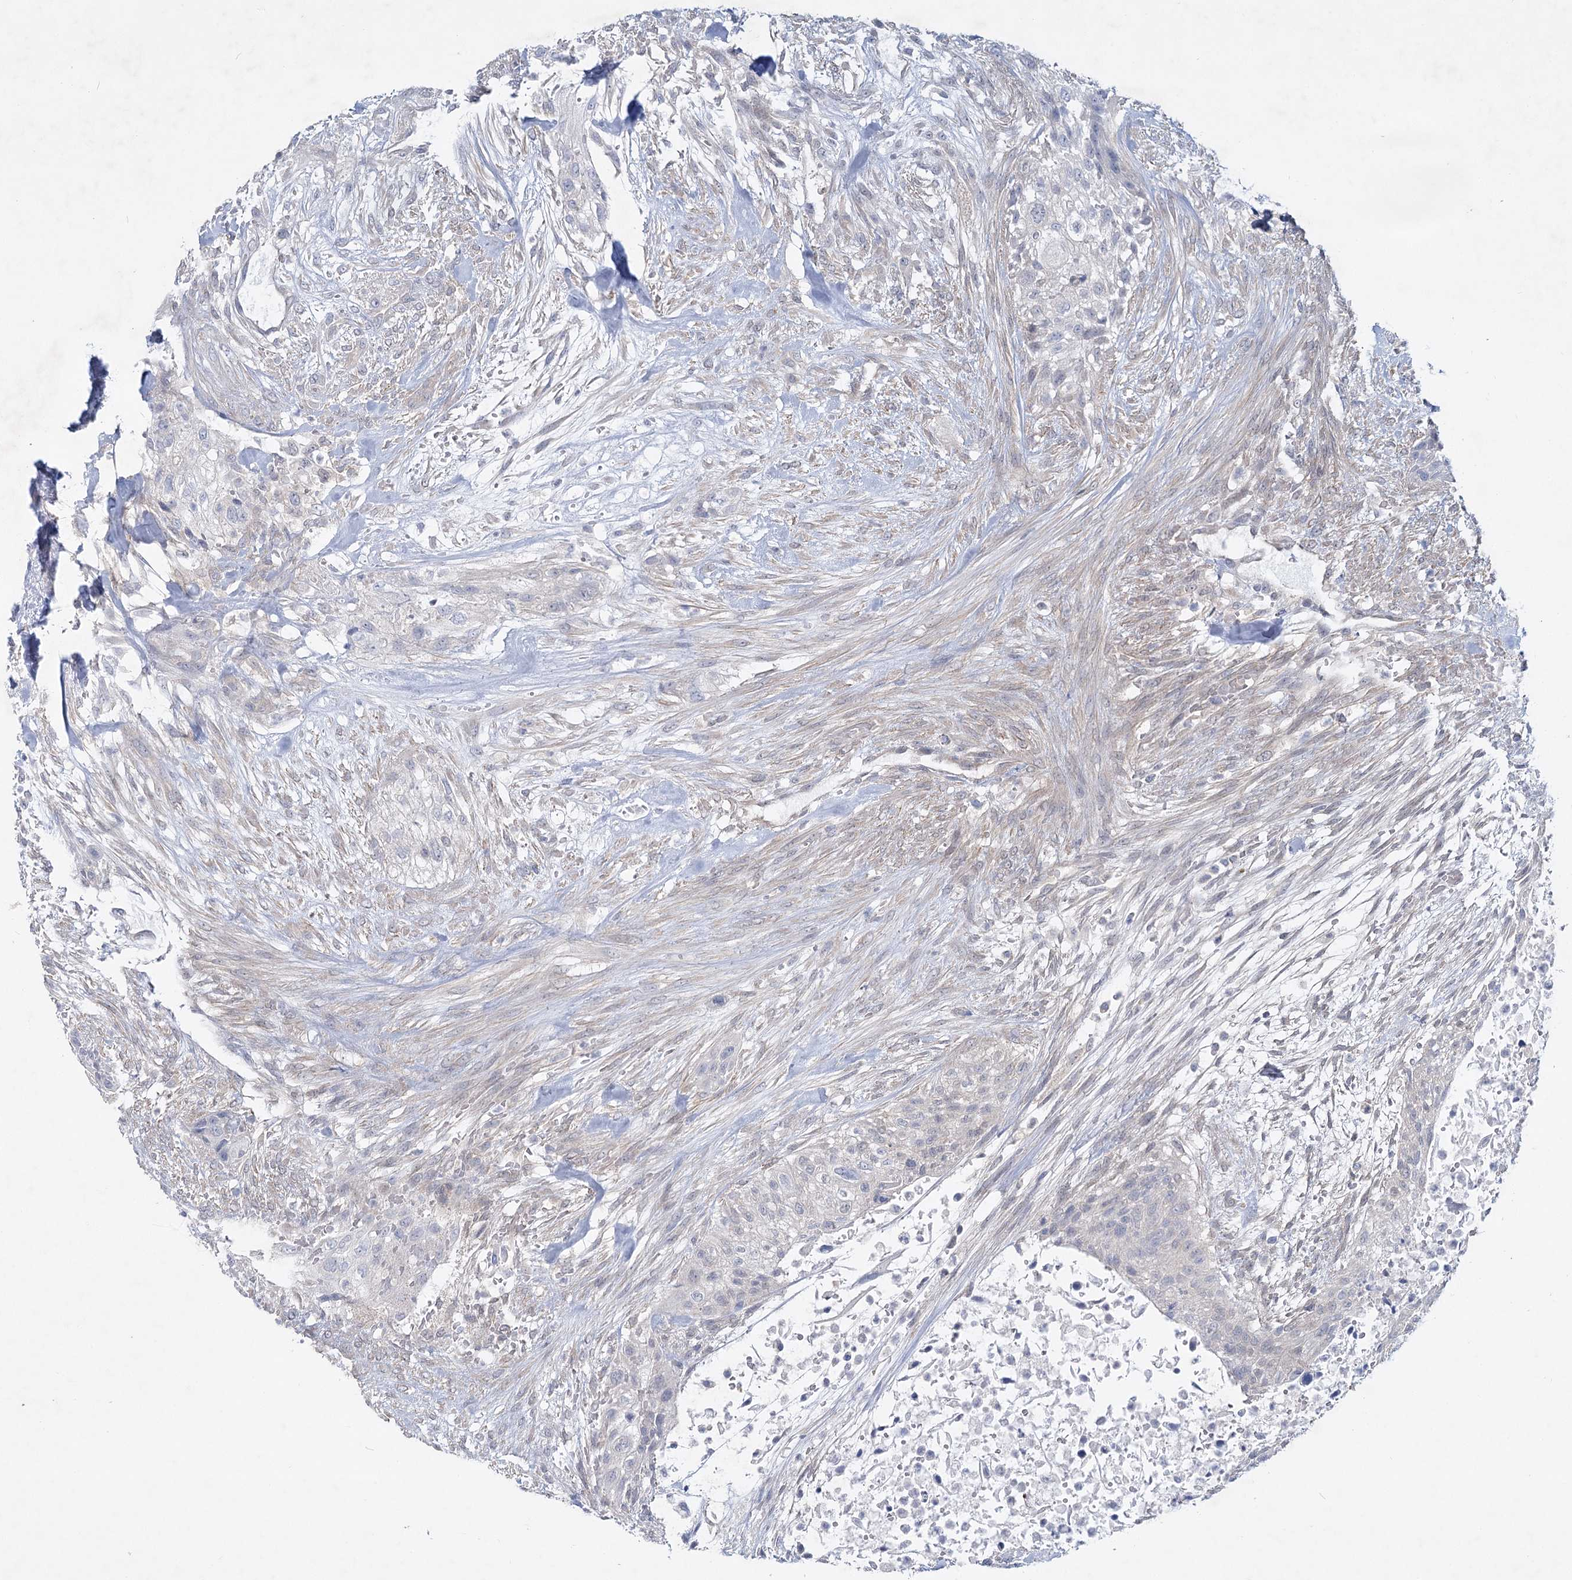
{"staining": {"intensity": "negative", "quantity": "none", "location": "none"}, "tissue": "urothelial cancer", "cell_type": "Tumor cells", "image_type": "cancer", "snomed": [{"axis": "morphology", "description": "Urothelial carcinoma, High grade"}, {"axis": "topography", "description": "Urinary bladder"}], "caption": "There is no significant expression in tumor cells of urothelial cancer.", "gene": "AAMDC", "patient": {"sex": "male", "age": 35}}